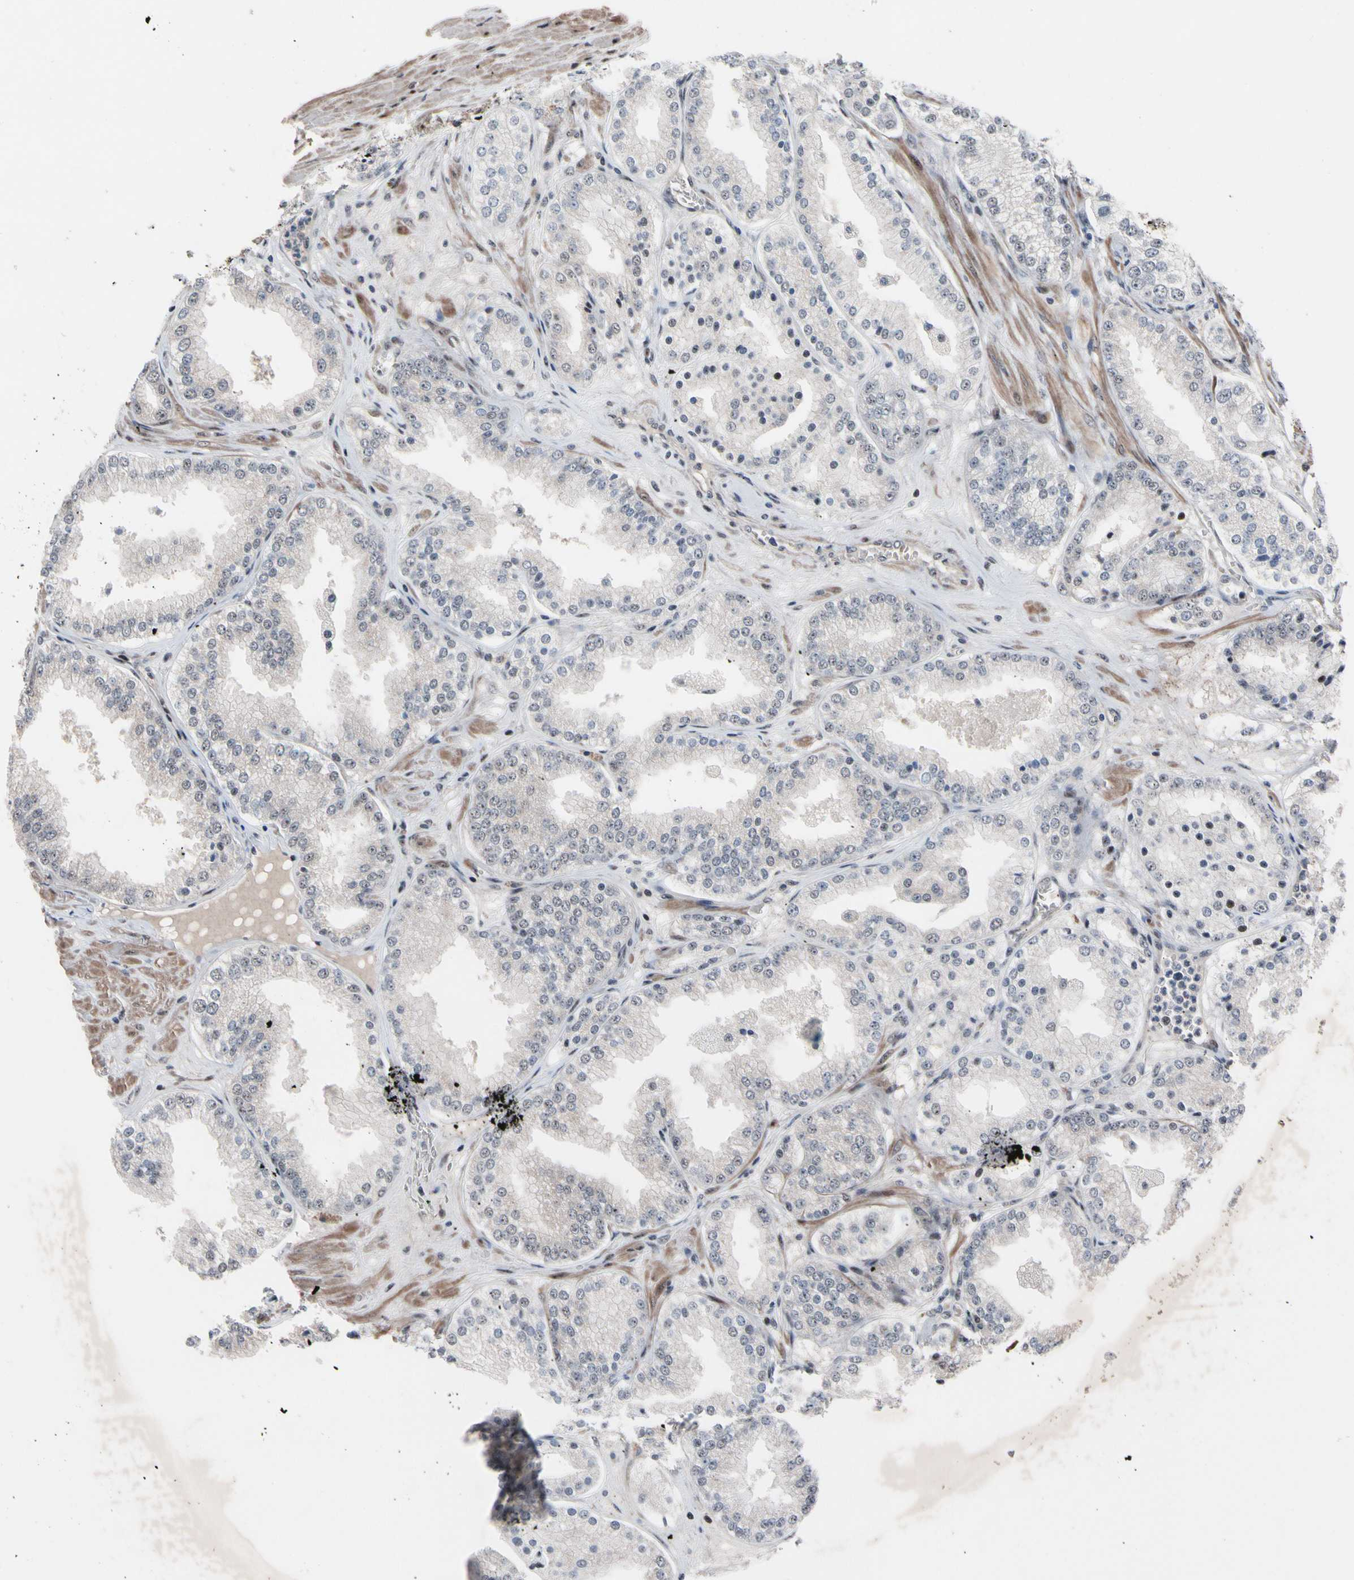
{"staining": {"intensity": "negative", "quantity": "none", "location": "none"}, "tissue": "prostate cancer", "cell_type": "Tumor cells", "image_type": "cancer", "snomed": [{"axis": "morphology", "description": "Adenocarcinoma, High grade"}, {"axis": "topography", "description": "Prostate"}], "caption": "DAB immunohistochemical staining of human prostate cancer exhibits no significant positivity in tumor cells.", "gene": "SOX7", "patient": {"sex": "male", "age": 61}}